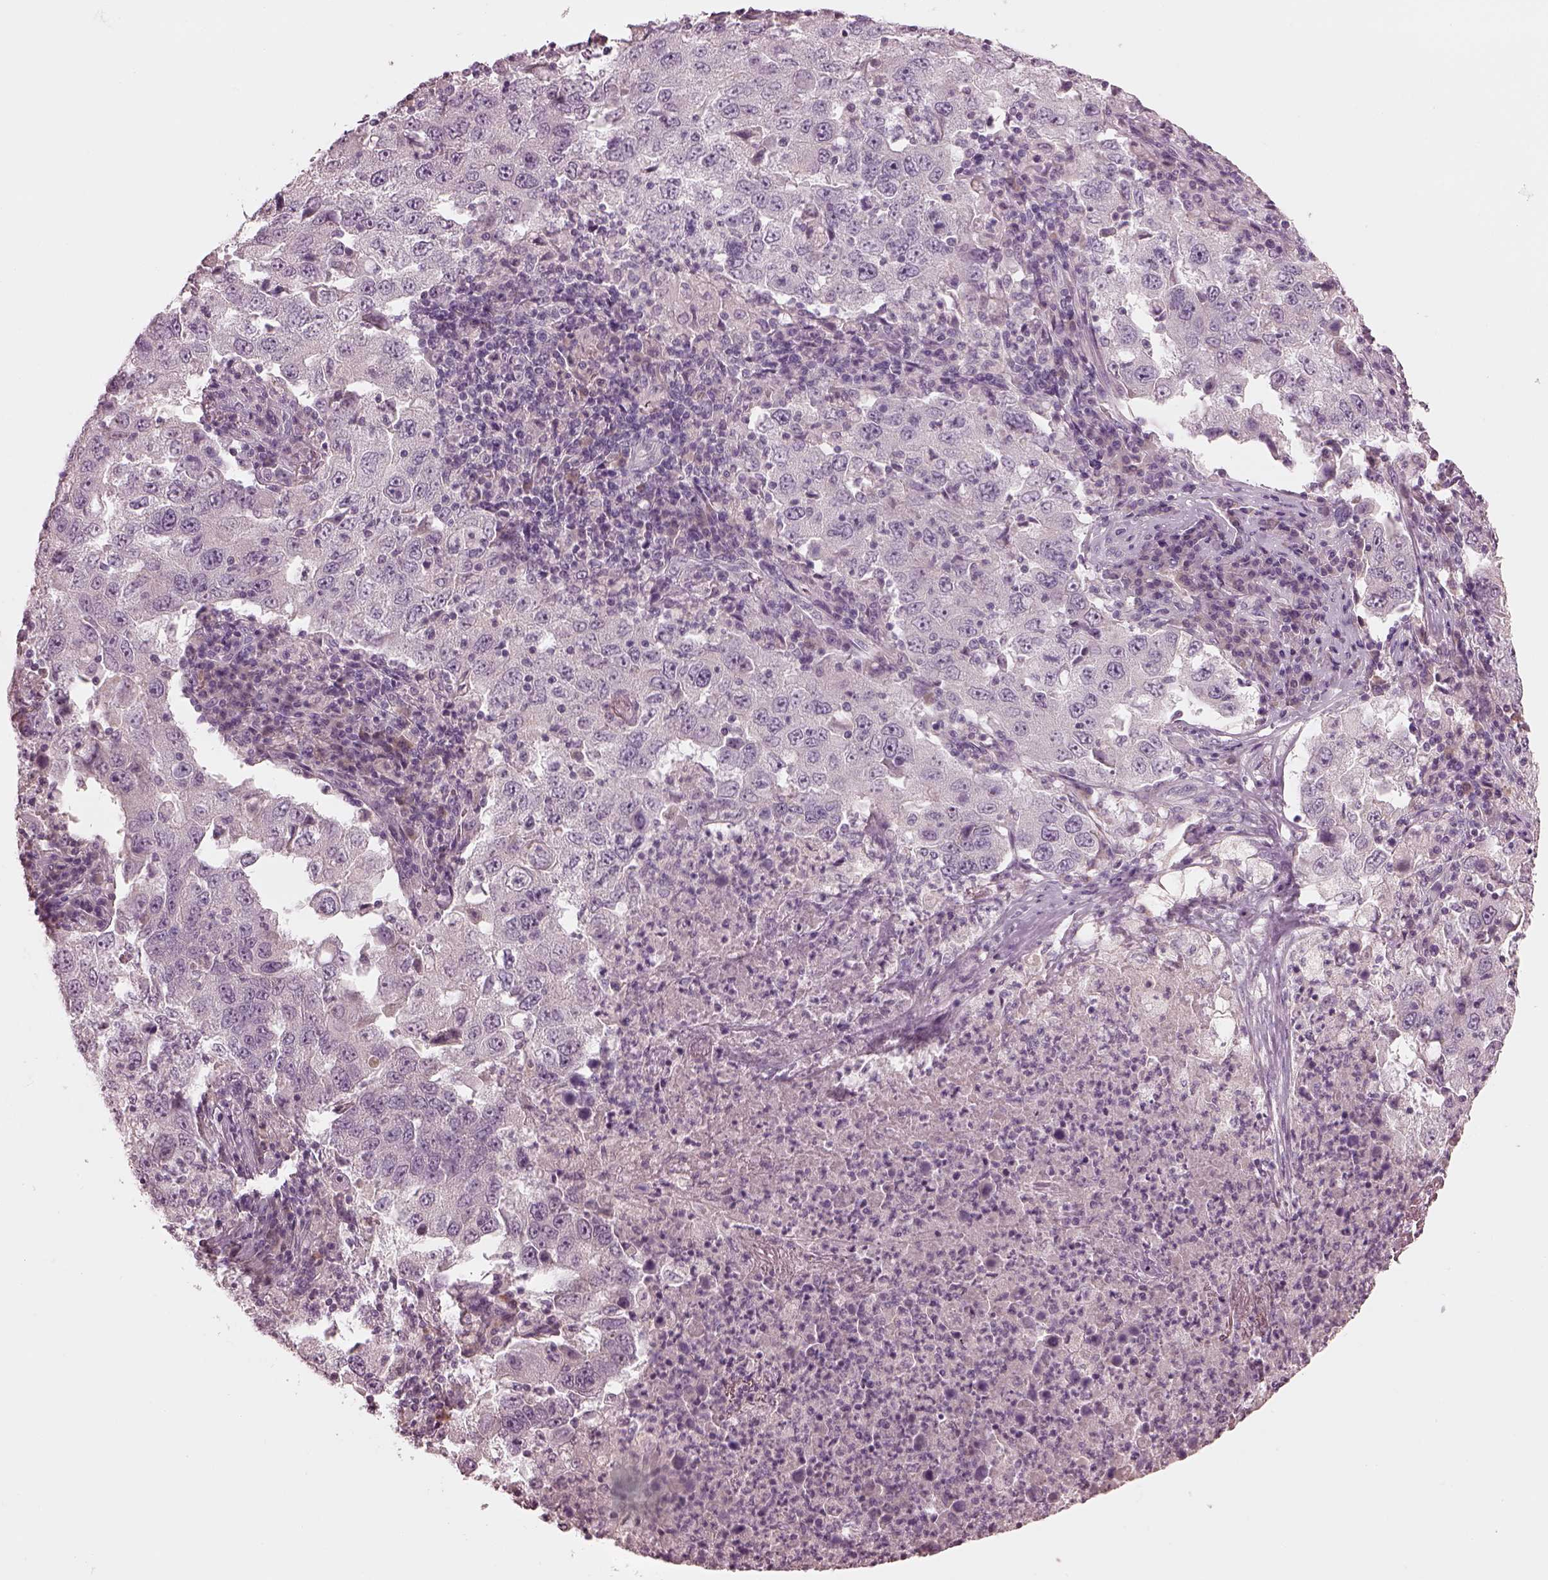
{"staining": {"intensity": "negative", "quantity": "none", "location": "none"}, "tissue": "lung cancer", "cell_type": "Tumor cells", "image_type": "cancer", "snomed": [{"axis": "morphology", "description": "Adenocarcinoma, NOS"}, {"axis": "topography", "description": "Lung"}], "caption": "Histopathology image shows no protein positivity in tumor cells of lung cancer (adenocarcinoma) tissue.", "gene": "MIA", "patient": {"sex": "male", "age": 73}}